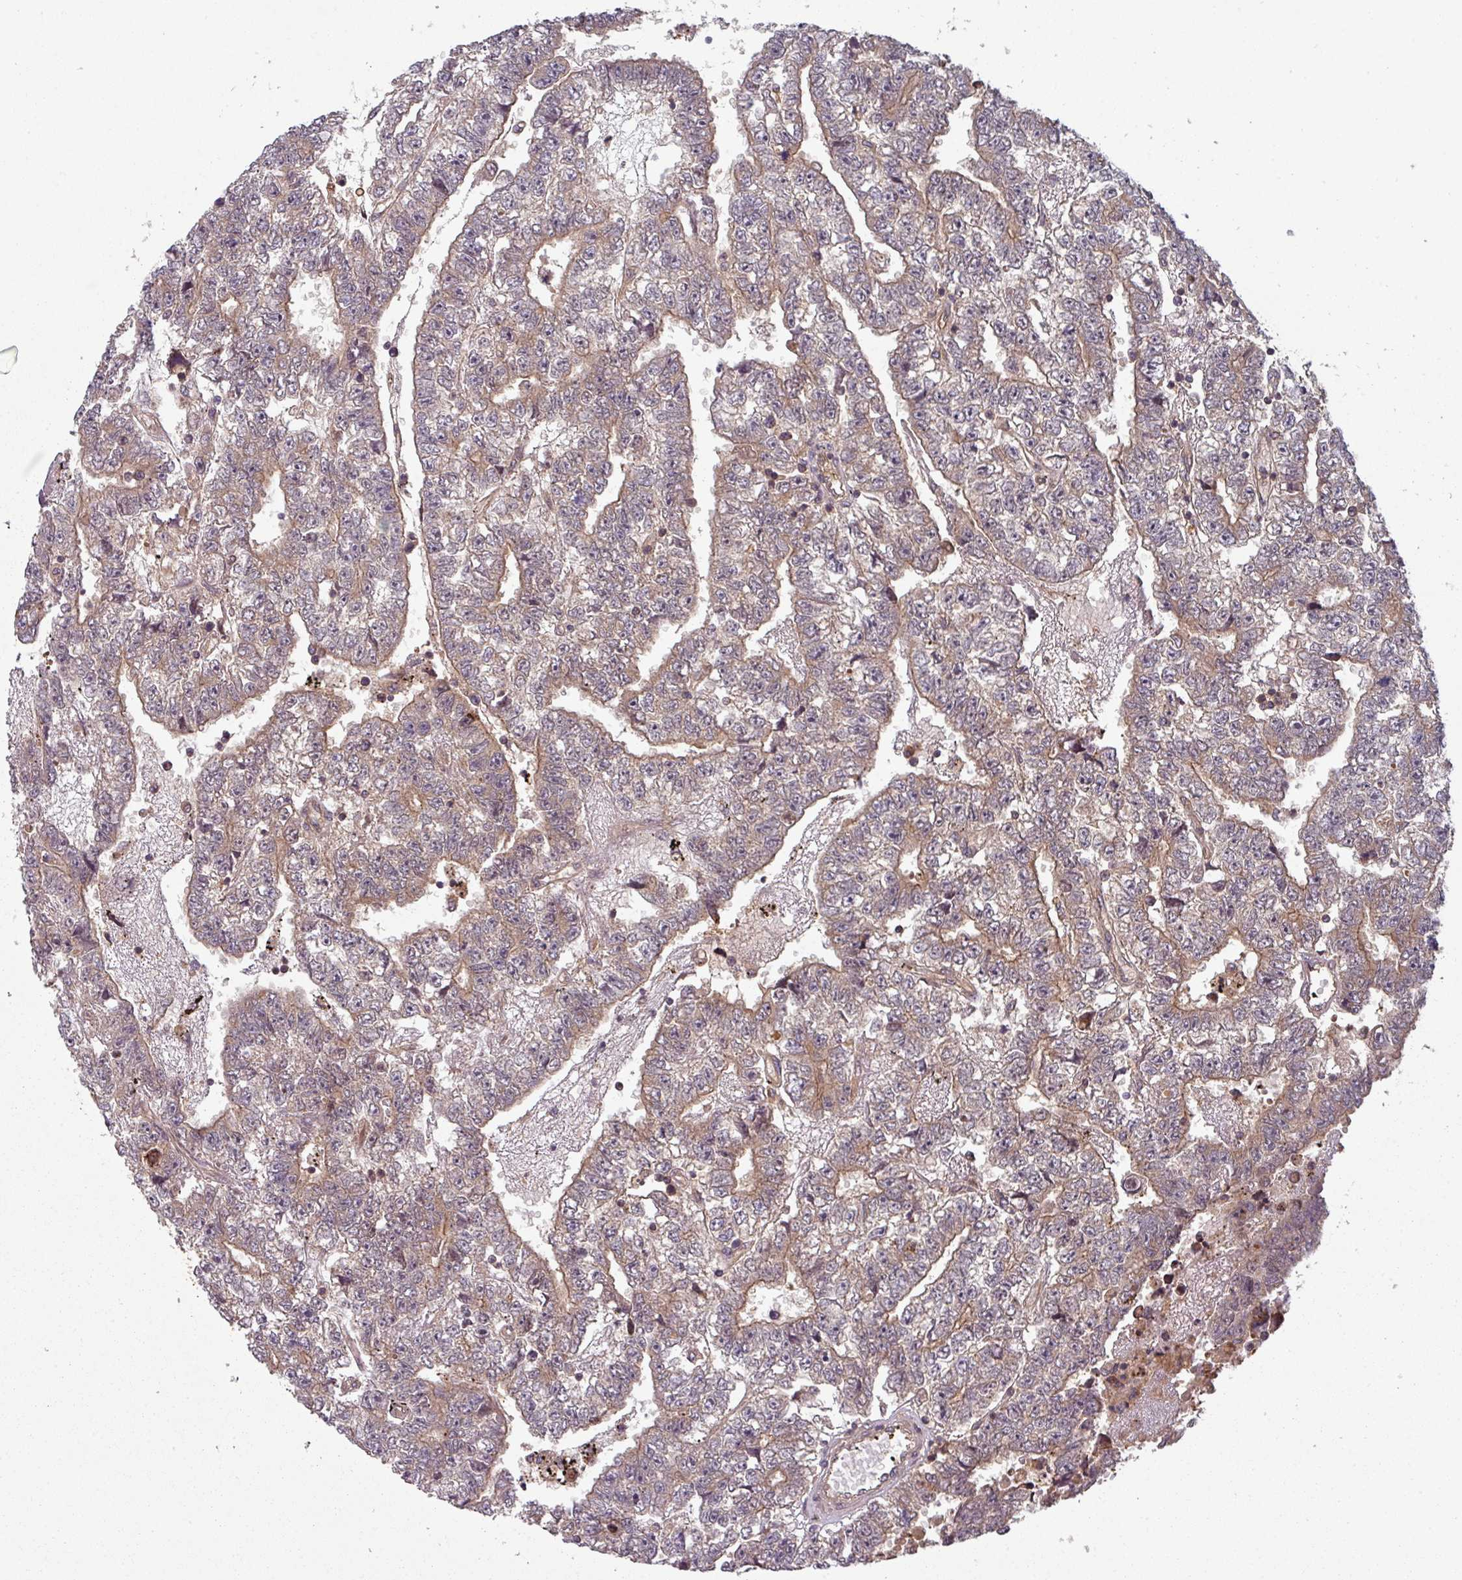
{"staining": {"intensity": "weak", "quantity": "25%-75%", "location": "cytoplasmic/membranous"}, "tissue": "testis cancer", "cell_type": "Tumor cells", "image_type": "cancer", "snomed": [{"axis": "morphology", "description": "Carcinoma, Embryonal, NOS"}, {"axis": "topography", "description": "Testis"}], "caption": "Approximately 25%-75% of tumor cells in human embryonal carcinoma (testis) reveal weak cytoplasmic/membranous protein positivity as visualized by brown immunohistochemical staining.", "gene": "GSKIP", "patient": {"sex": "male", "age": 25}}